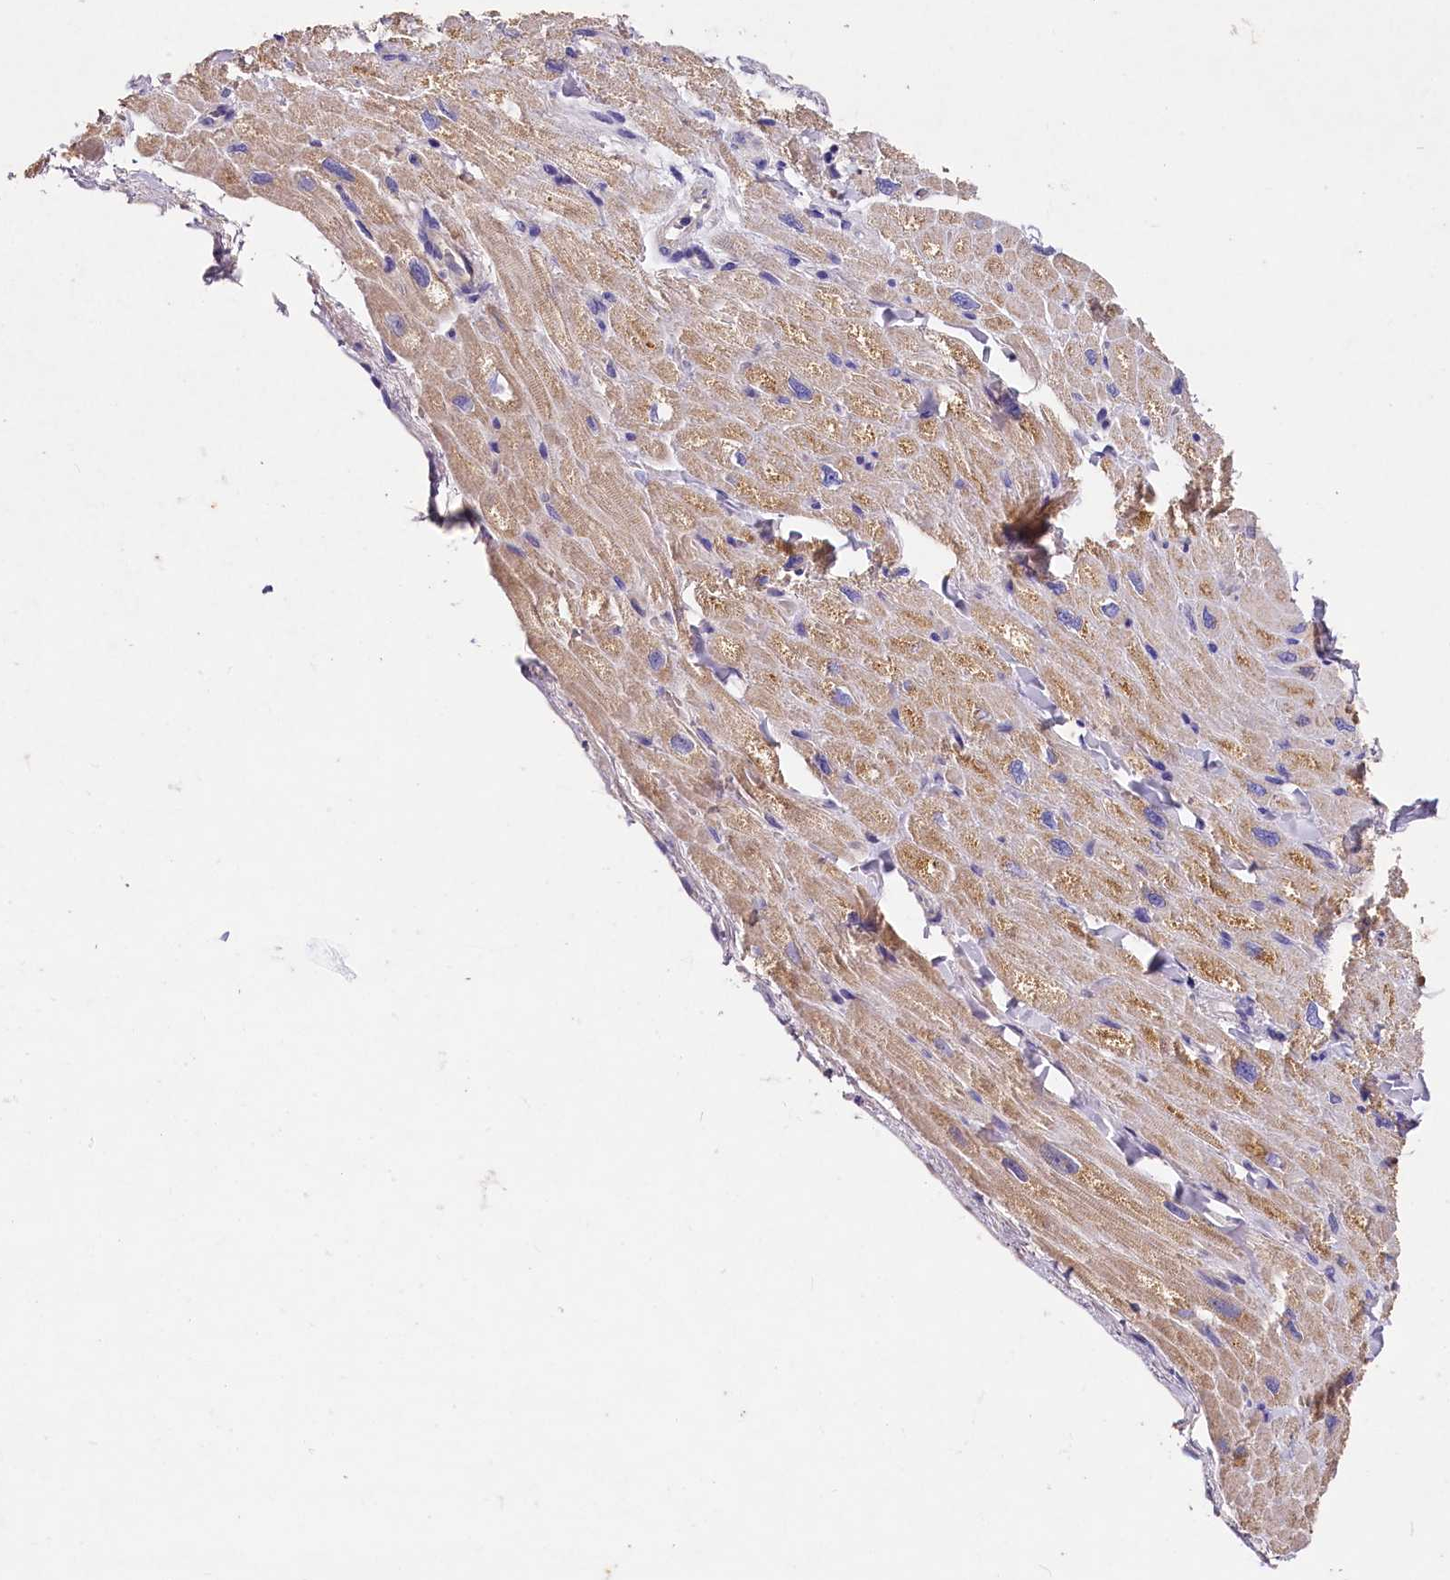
{"staining": {"intensity": "moderate", "quantity": "<25%", "location": "cytoplasmic/membranous"}, "tissue": "heart muscle", "cell_type": "Cardiomyocytes", "image_type": "normal", "snomed": [{"axis": "morphology", "description": "Normal tissue, NOS"}, {"axis": "topography", "description": "Heart"}], "caption": "This is an image of immunohistochemistry staining of benign heart muscle, which shows moderate positivity in the cytoplasmic/membranous of cardiomyocytes.", "gene": "ST7L", "patient": {"sex": "male", "age": 65}}